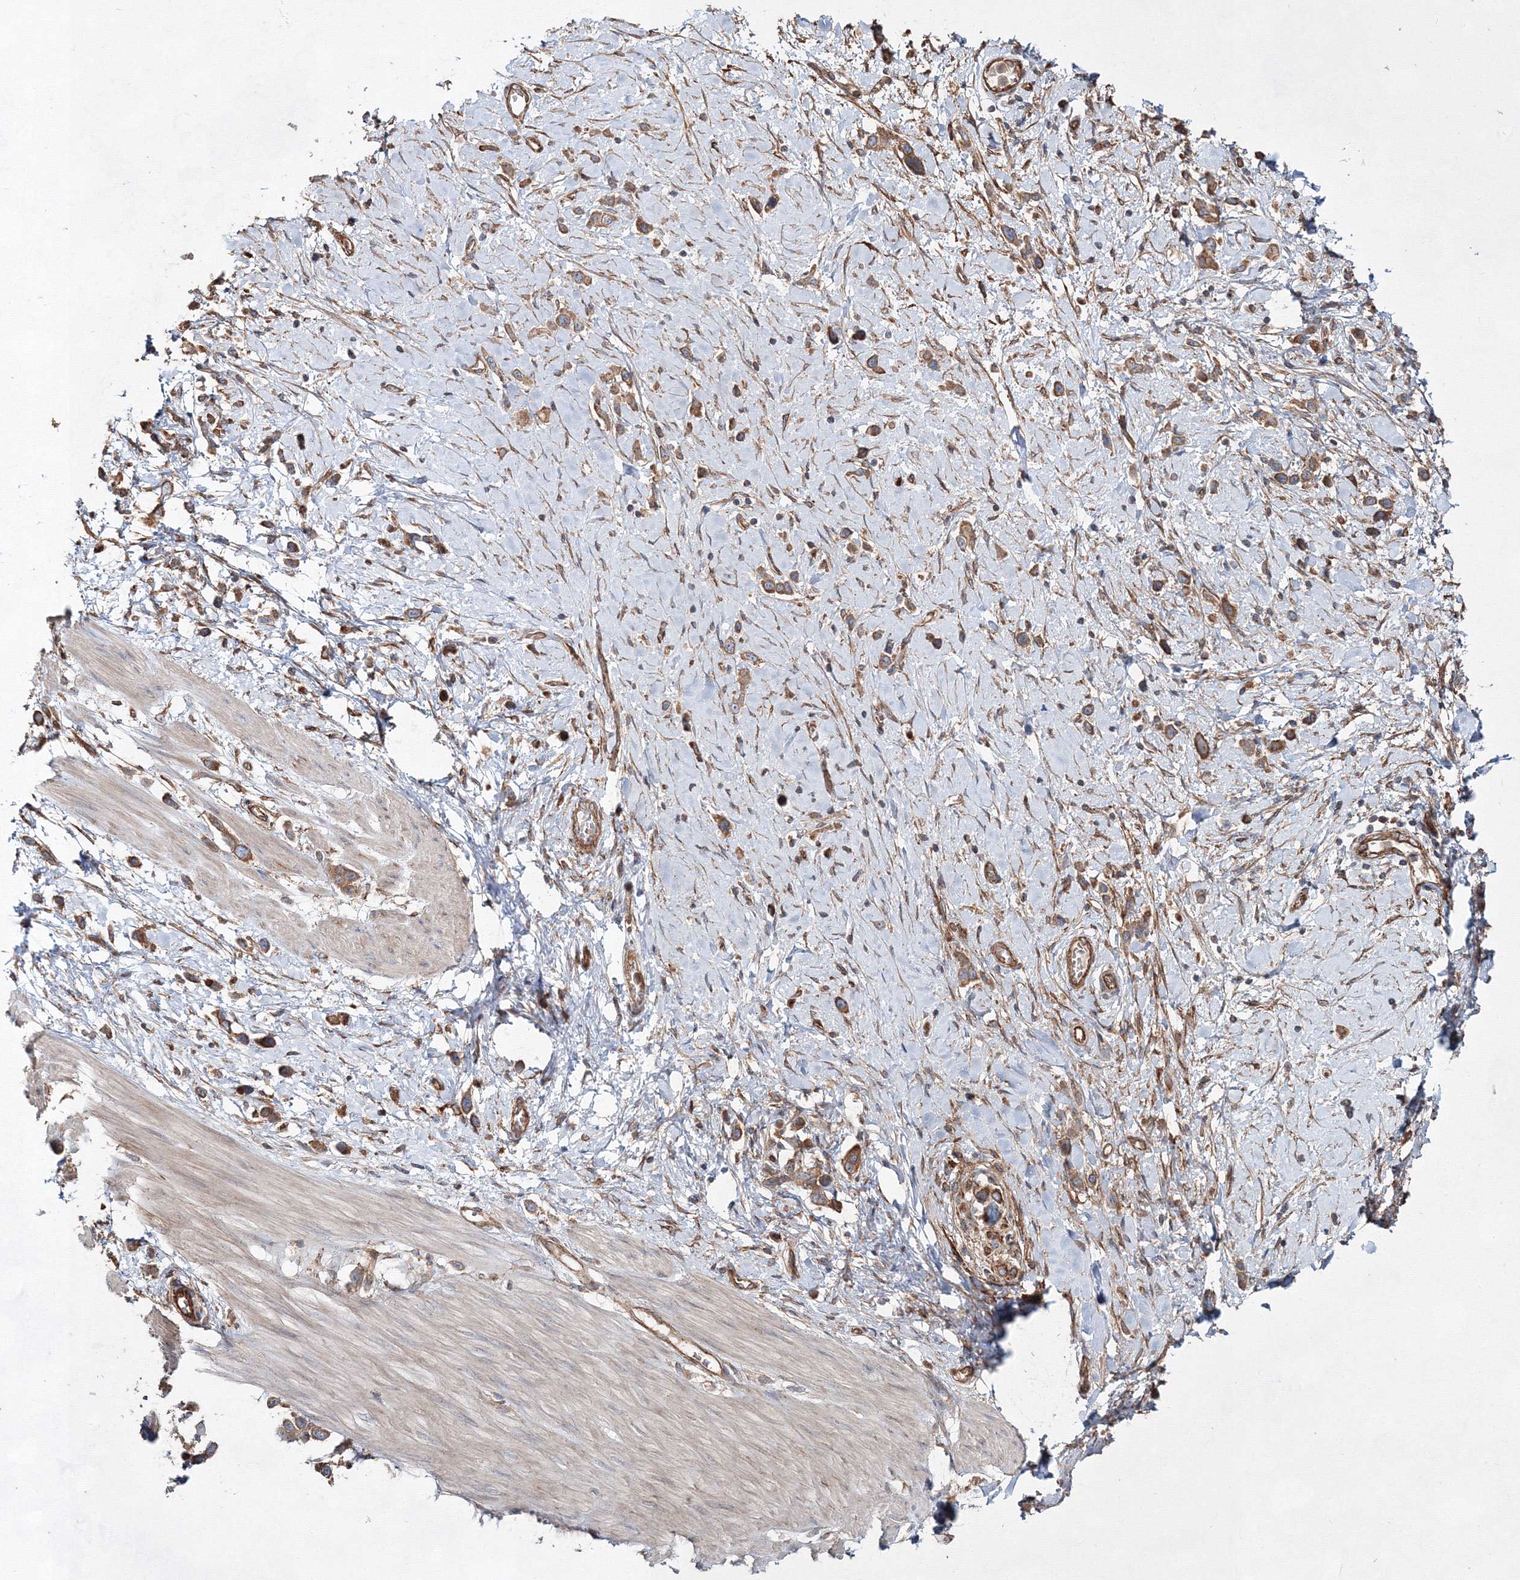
{"staining": {"intensity": "moderate", "quantity": ">75%", "location": "cytoplasmic/membranous"}, "tissue": "stomach cancer", "cell_type": "Tumor cells", "image_type": "cancer", "snomed": [{"axis": "morphology", "description": "Adenocarcinoma, NOS"}, {"axis": "topography", "description": "Stomach"}], "caption": "Moderate cytoplasmic/membranous protein positivity is present in approximately >75% of tumor cells in stomach cancer. The staining was performed using DAB (3,3'-diaminobenzidine) to visualize the protein expression in brown, while the nuclei were stained in blue with hematoxylin (Magnification: 20x).", "gene": "EXOC6", "patient": {"sex": "female", "age": 65}}